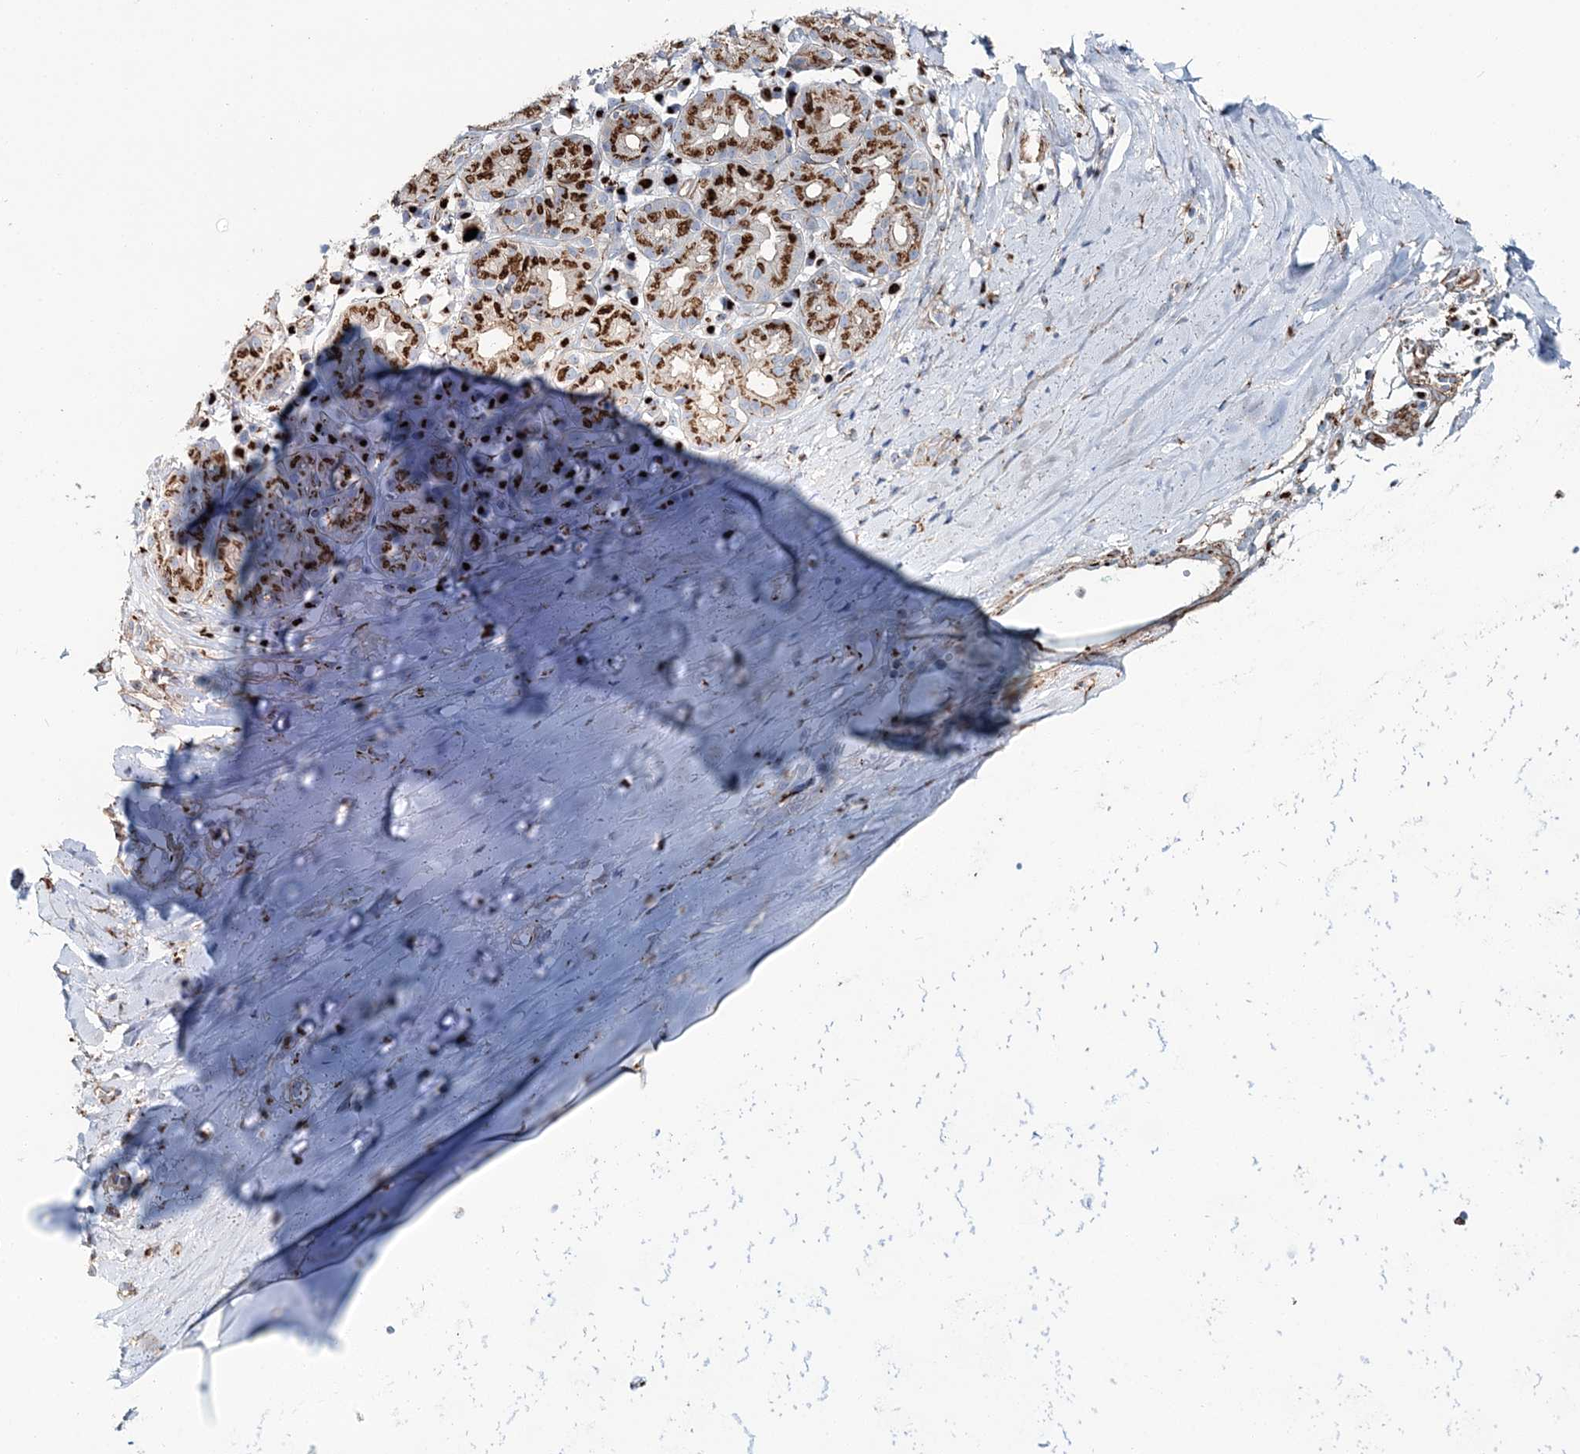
{"staining": {"intensity": "negative", "quantity": "none", "location": "none"}, "tissue": "adipose tissue", "cell_type": "Adipocytes", "image_type": "normal", "snomed": [{"axis": "morphology", "description": "Normal tissue, NOS"}, {"axis": "morphology", "description": "Basal cell carcinoma"}, {"axis": "topography", "description": "Cartilage tissue"}, {"axis": "topography", "description": "Nasopharynx"}, {"axis": "topography", "description": "Oral tissue"}], "caption": "Adipocytes are negative for protein expression in unremarkable human adipose tissue. The staining was performed using DAB (3,3'-diaminobenzidine) to visualize the protein expression in brown, while the nuclei were stained in blue with hematoxylin (Magnification: 20x).", "gene": "MAN1A2", "patient": {"sex": "female", "age": 77}}